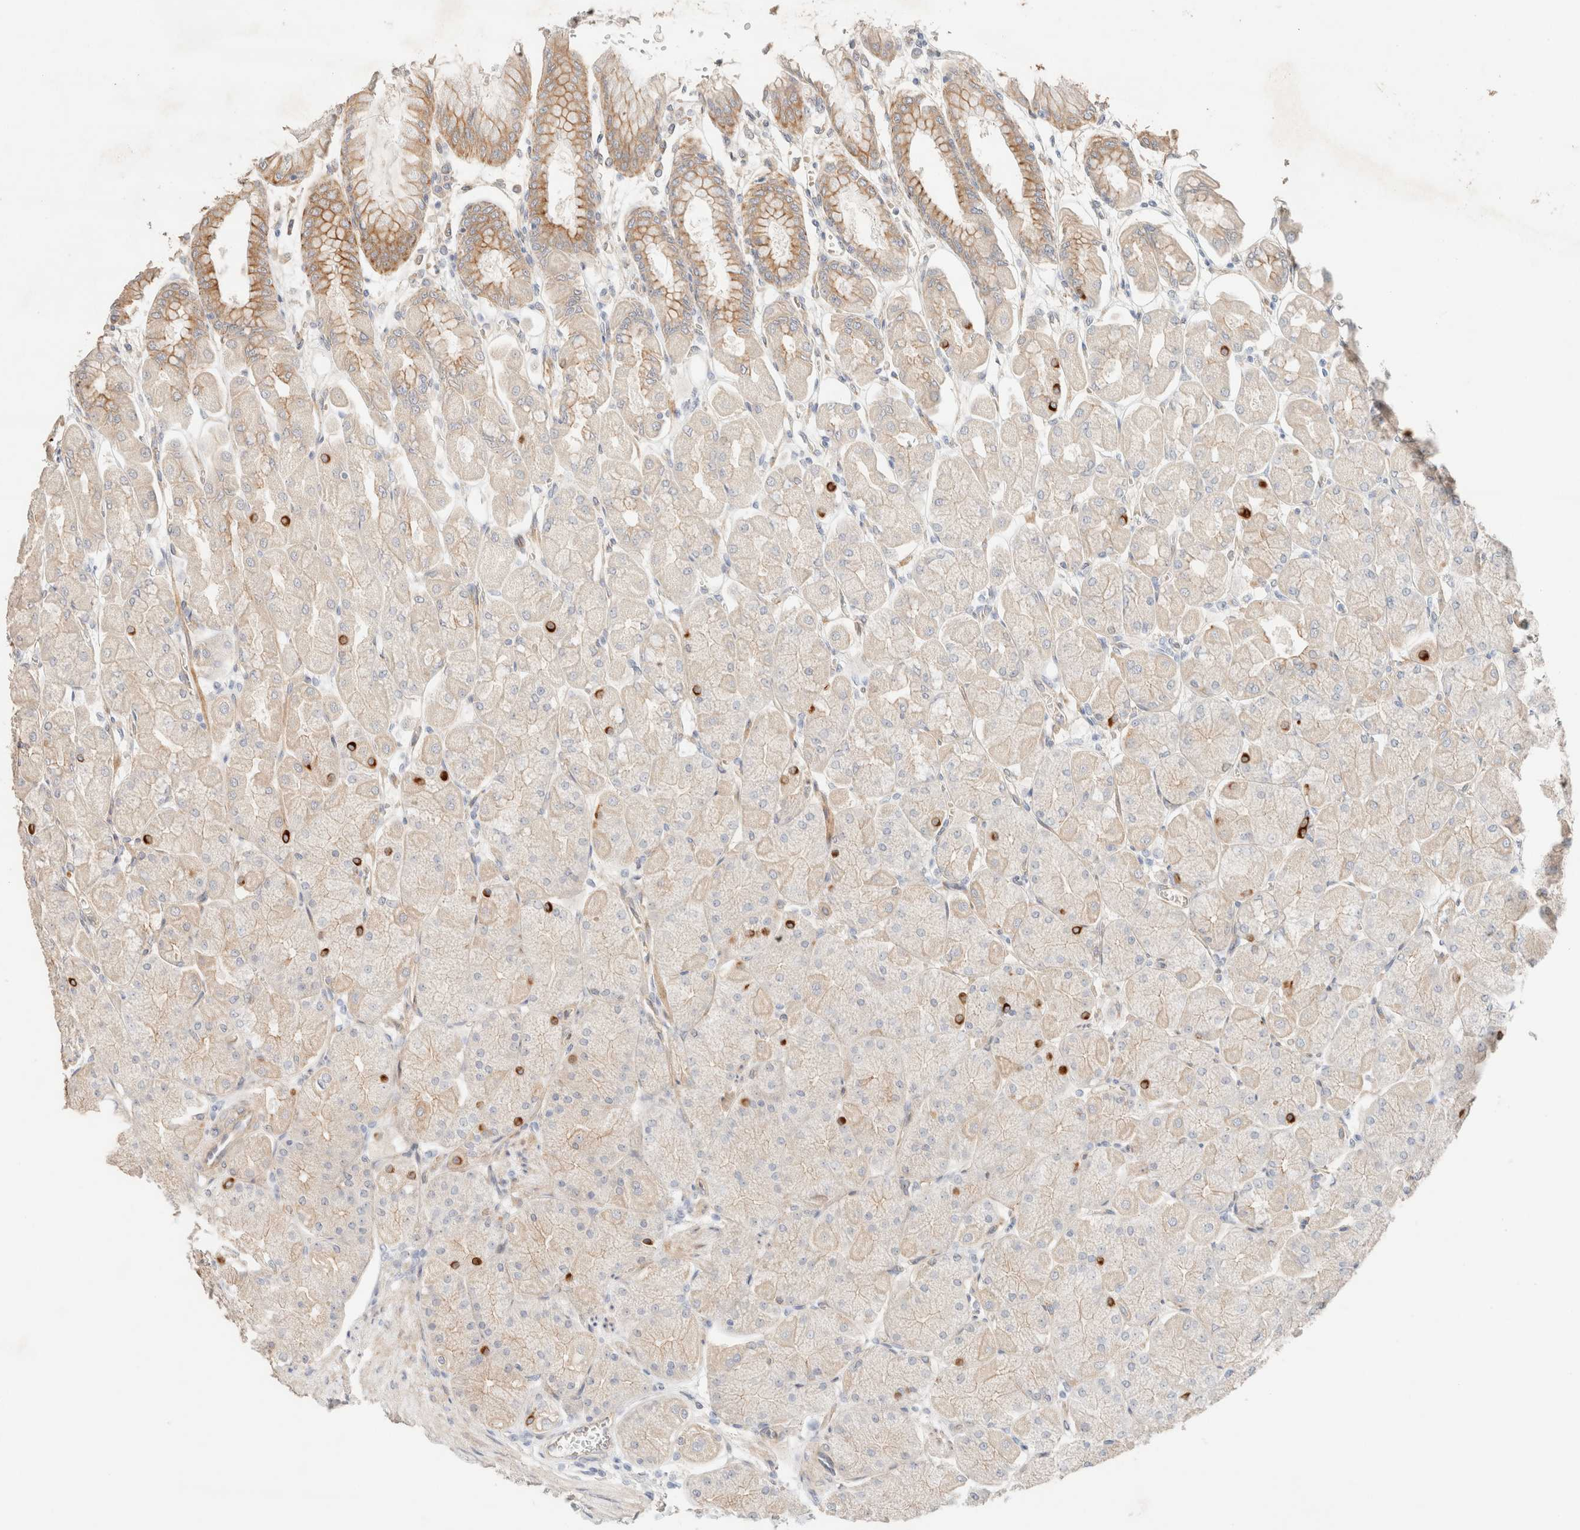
{"staining": {"intensity": "strong", "quantity": ">75%", "location": "cytoplasmic/membranous"}, "tissue": "stomach", "cell_type": "Glandular cells", "image_type": "normal", "snomed": [{"axis": "morphology", "description": "Normal tissue, NOS"}, {"axis": "topography", "description": "Stomach, upper"}], "caption": "Strong cytoplasmic/membranous protein positivity is appreciated in approximately >75% of glandular cells in stomach. The protein is stained brown, and the nuclei are stained in blue (DAB IHC with brightfield microscopy, high magnification).", "gene": "CSNK1E", "patient": {"sex": "female", "age": 56}}